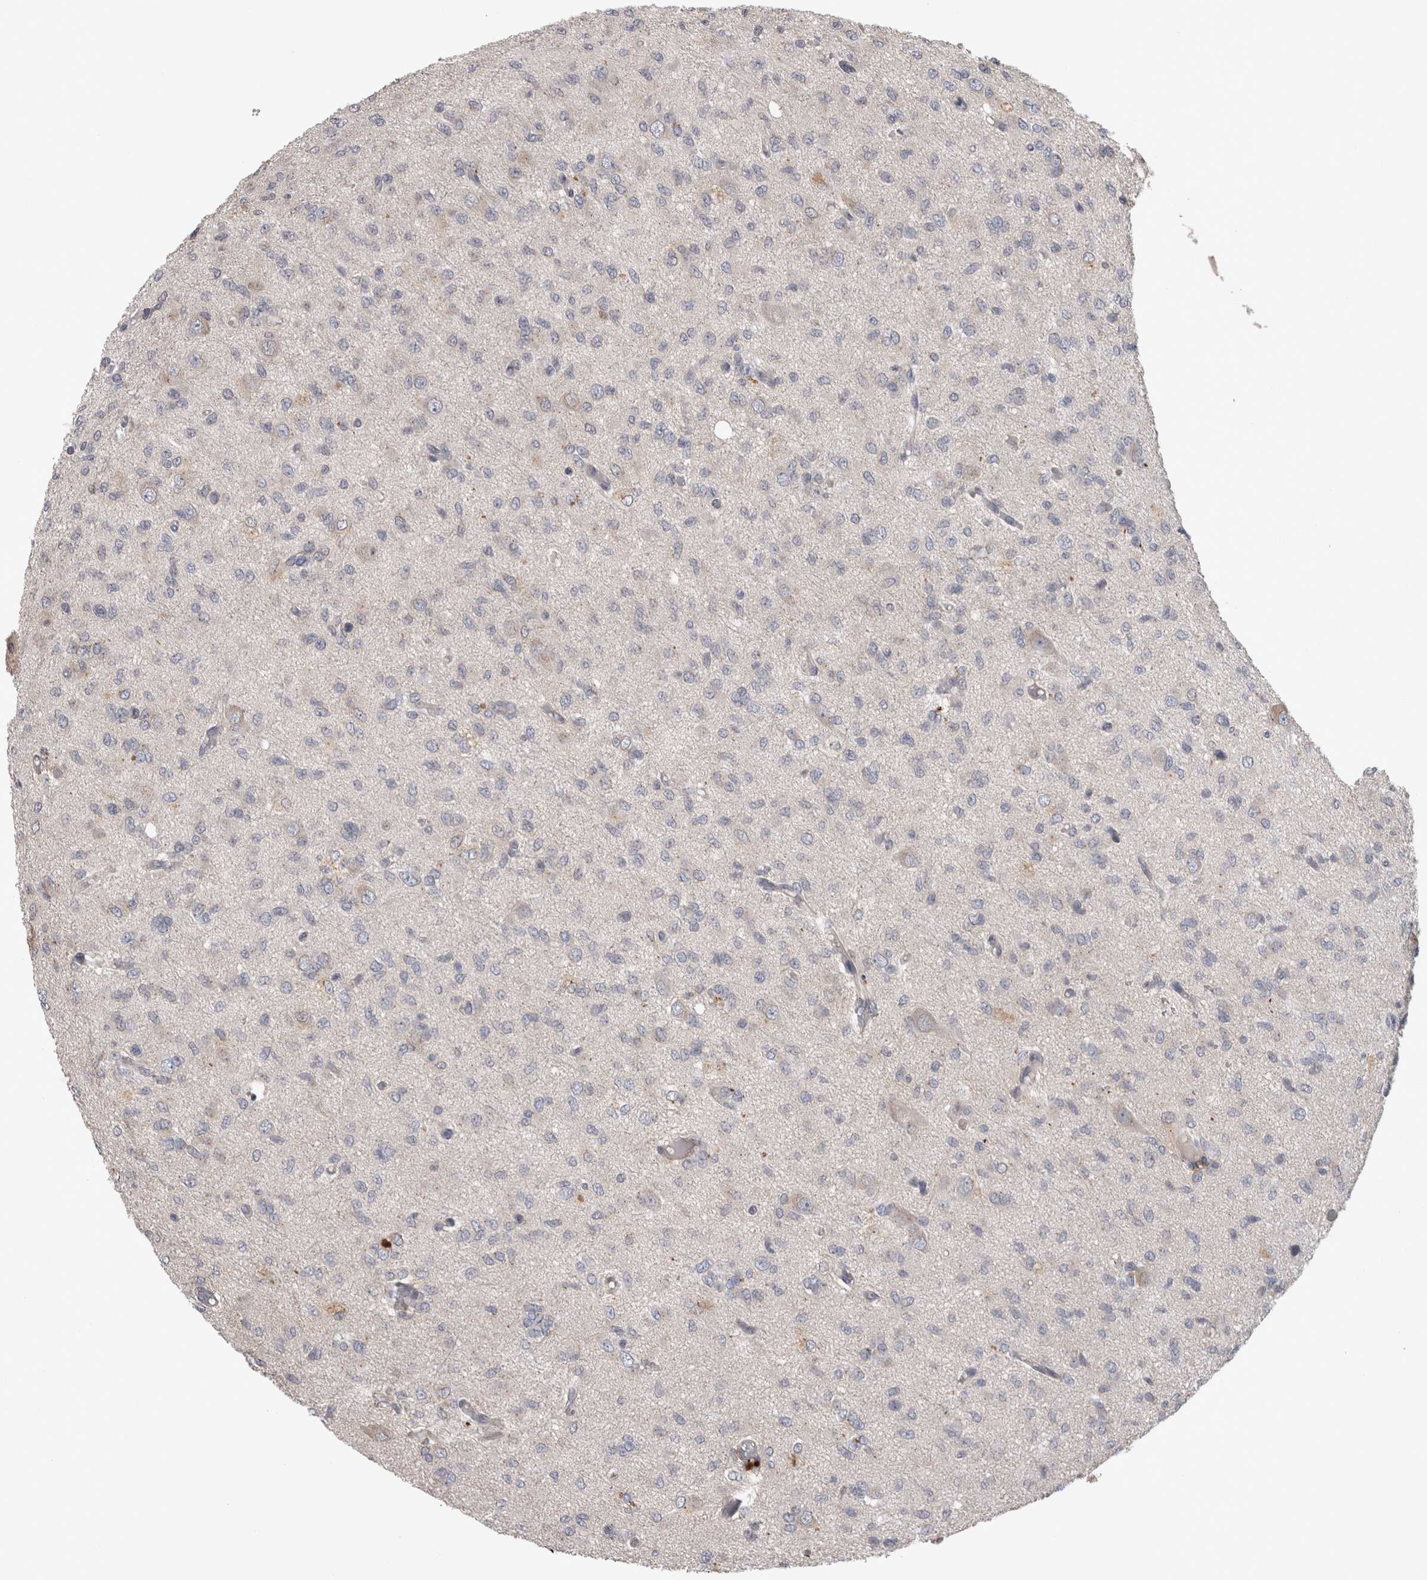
{"staining": {"intensity": "negative", "quantity": "none", "location": "none"}, "tissue": "glioma", "cell_type": "Tumor cells", "image_type": "cancer", "snomed": [{"axis": "morphology", "description": "Glioma, malignant, High grade"}, {"axis": "topography", "description": "Brain"}], "caption": "Tumor cells are negative for protein expression in human malignant glioma (high-grade).", "gene": "STC1", "patient": {"sex": "female", "age": 59}}